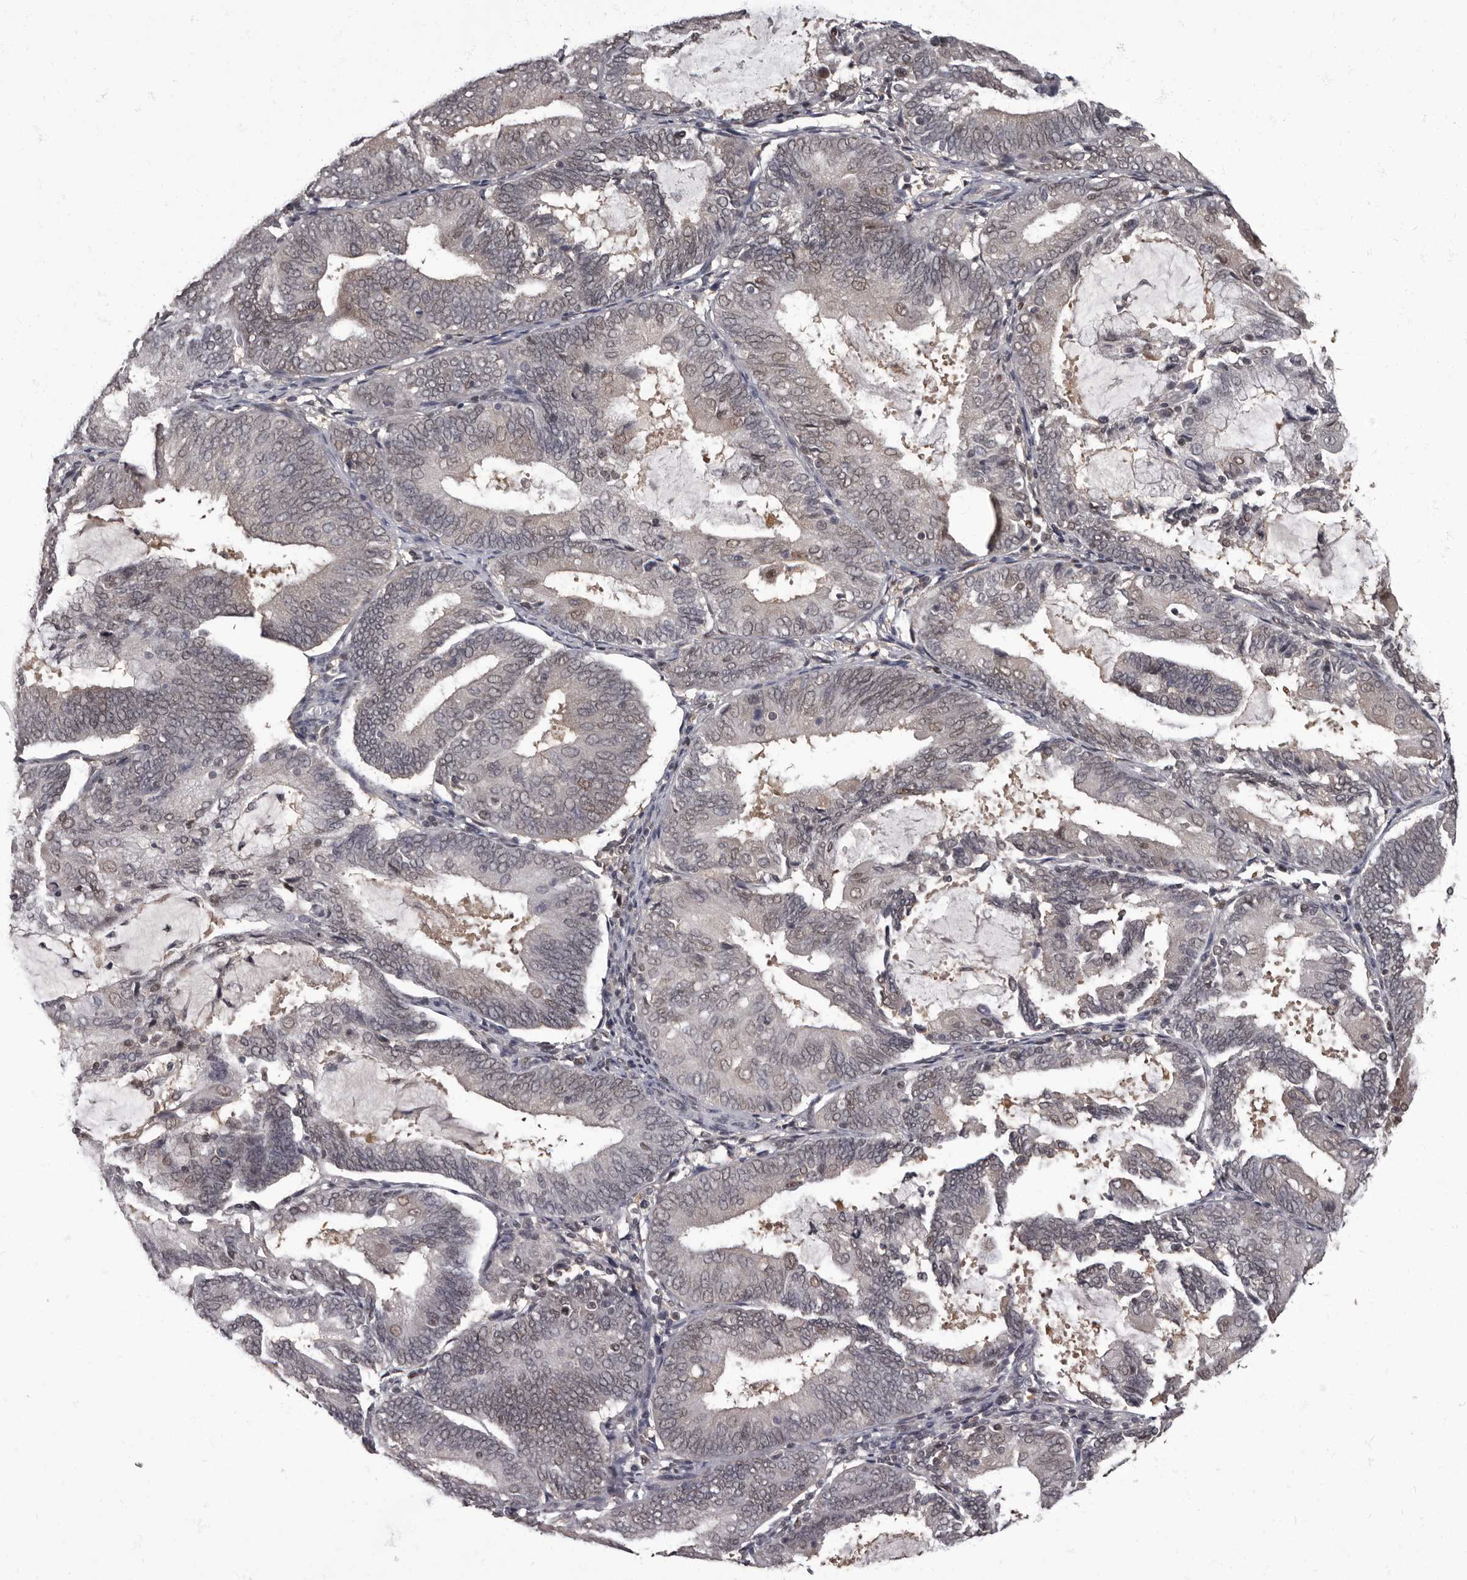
{"staining": {"intensity": "weak", "quantity": "25%-75%", "location": "nuclear"}, "tissue": "endometrial cancer", "cell_type": "Tumor cells", "image_type": "cancer", "snomed": [{"axis": "morphology", "description": "Adenocarcinoma, NOS"}, {"axis": "topography", "description": "Endometrium"}], "caption": "This is a micrograph of immunohistochemistry (IHC) staining of endometrial adenocarcinoma, which shows weak expression in the nuclear of tumor cells.", "gene": "C1orf50", "patient": {"sex": "female", "age": 81}}